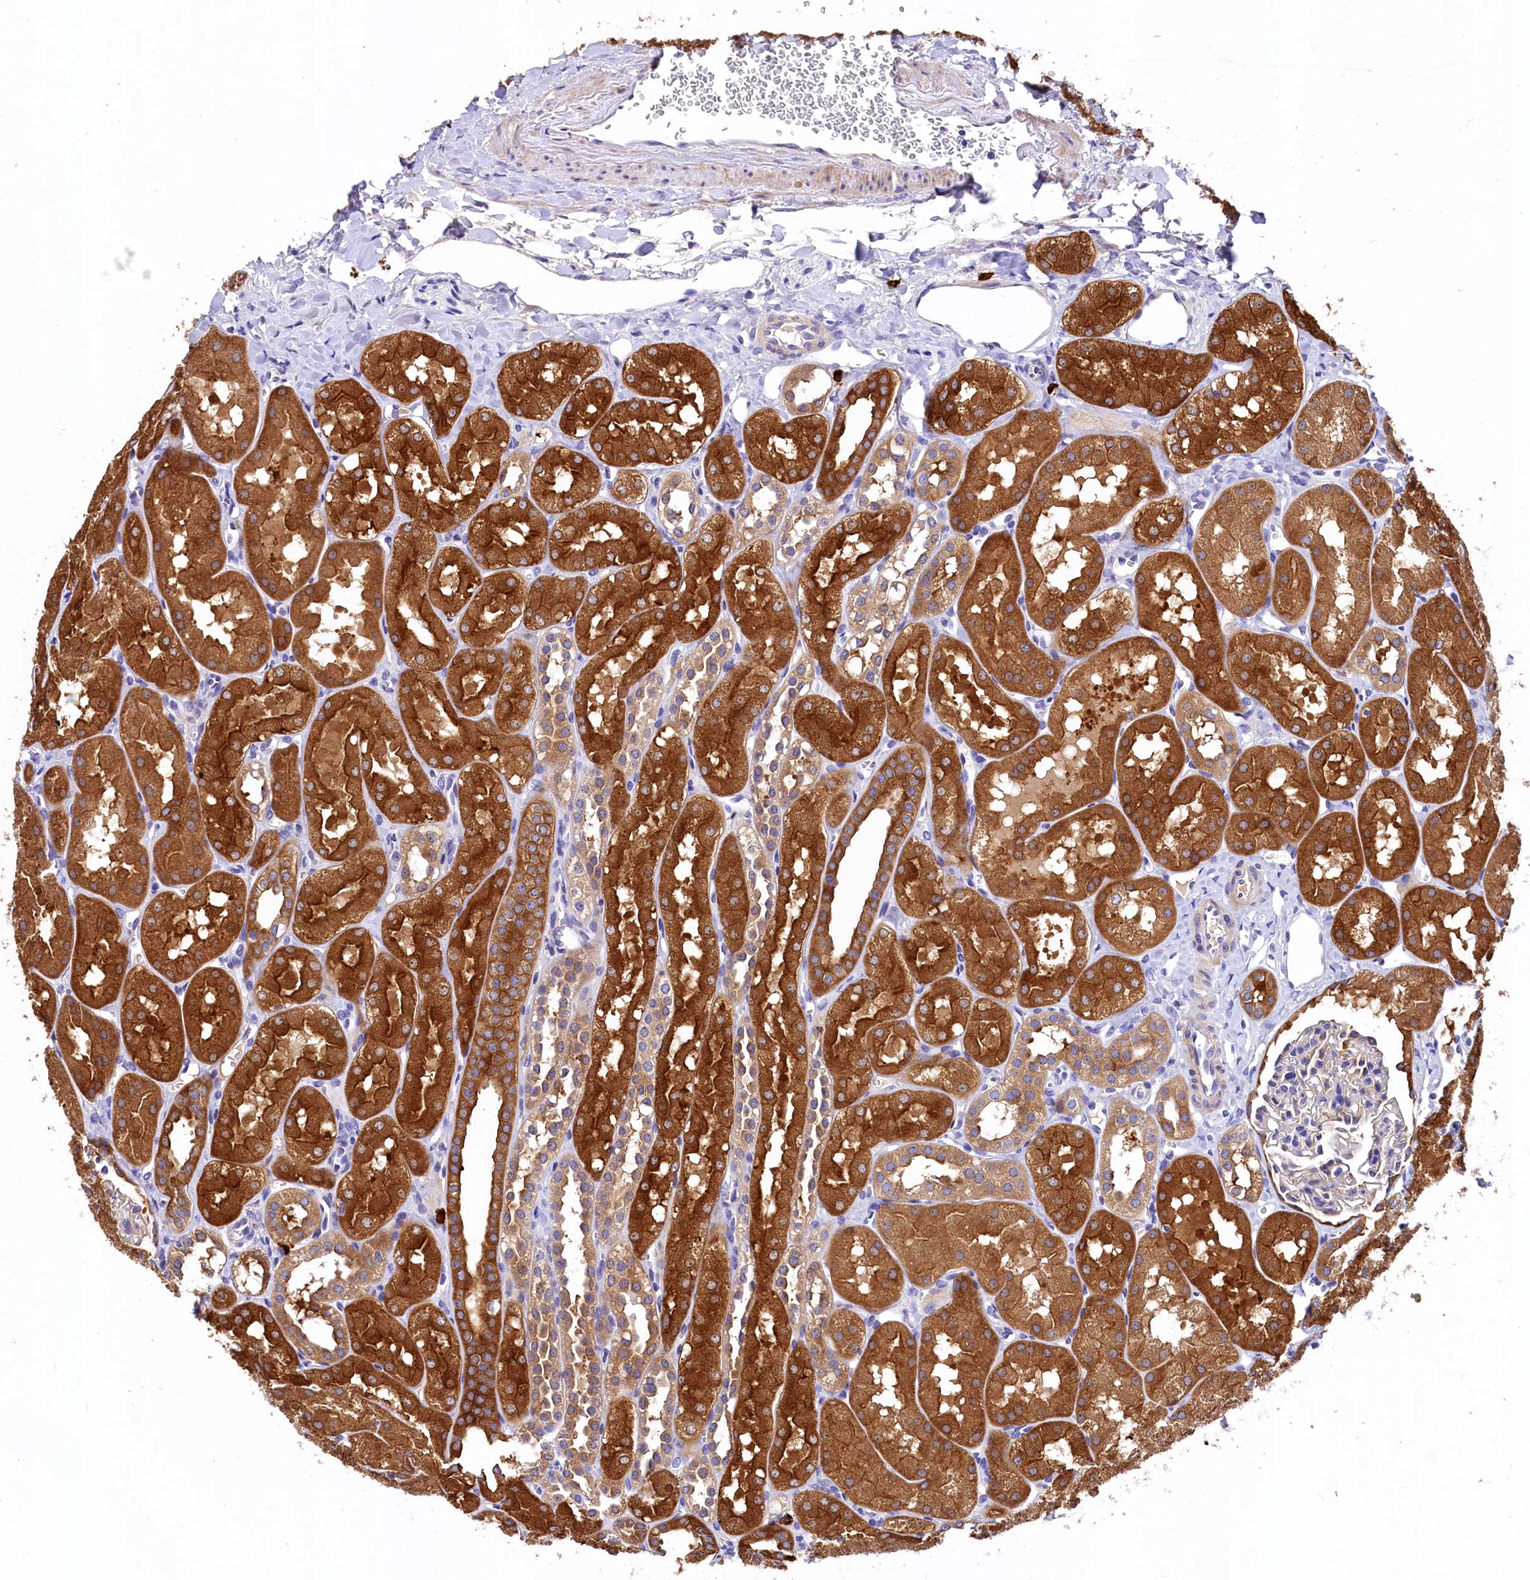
{"staining": {"intensity": "moderate", "quantity": "<25%", "location": "cytoplasmic/membranous"}, "tissue": "kidney", "cell_type": "Cells in glomeruli", "image_type": "normal", "snomed": [{"axis": "morphology", "description": "Normal tissue, NOS"}, {"axis": "topography", "description": "Kidney"}, {"axis": "topography", "description": "Urinary bladder"}], "caption": "This histopathology image reveals immunohistochemistry (IHC) staining of unremarkable kidney, with low moderate cytoplasmic/membranous staining in approximately <25% of cells in glomeruli.", "gene": "EPS8L2", "patient": {"sex": "male", "age": 16}}